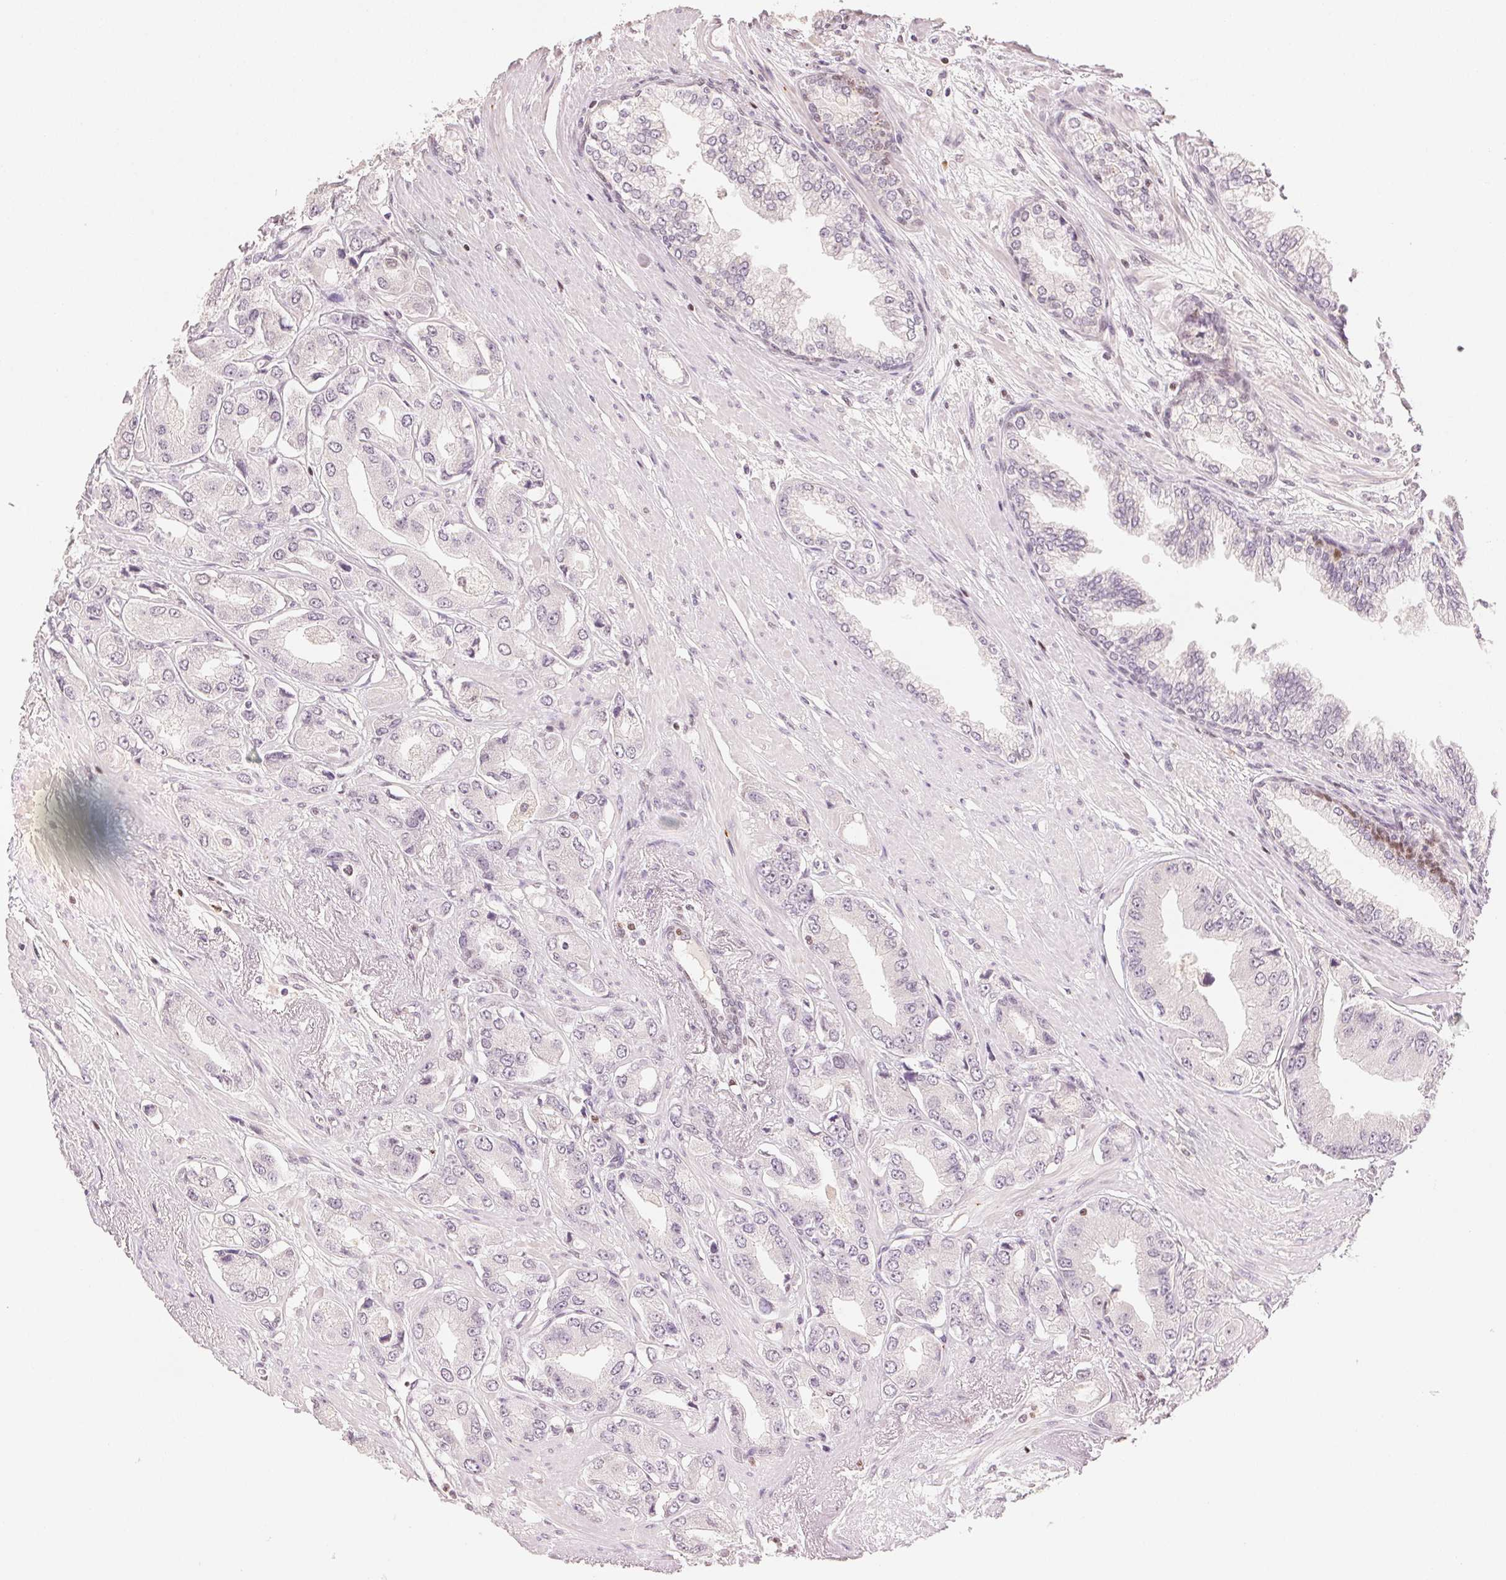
{"staining": {"intensity": "negative", "quantity": "none", "location": "none"}, "tissue": "prostate cancer", "cell_type": "Tumor cells", "image_type": "cancer", "snomed": [{"axis": "morphology", "description": "Adenocarcinoma, Low grade"}, {"axis": "topography", "description": "Prostate"}], "caption": "IHC of prostate cancer (adenocarcinoma (low-grade)) demonstrates no expression in tumor cells.", "gene": "RUNX2", "patient": {"sex": "male", "age": 60}}